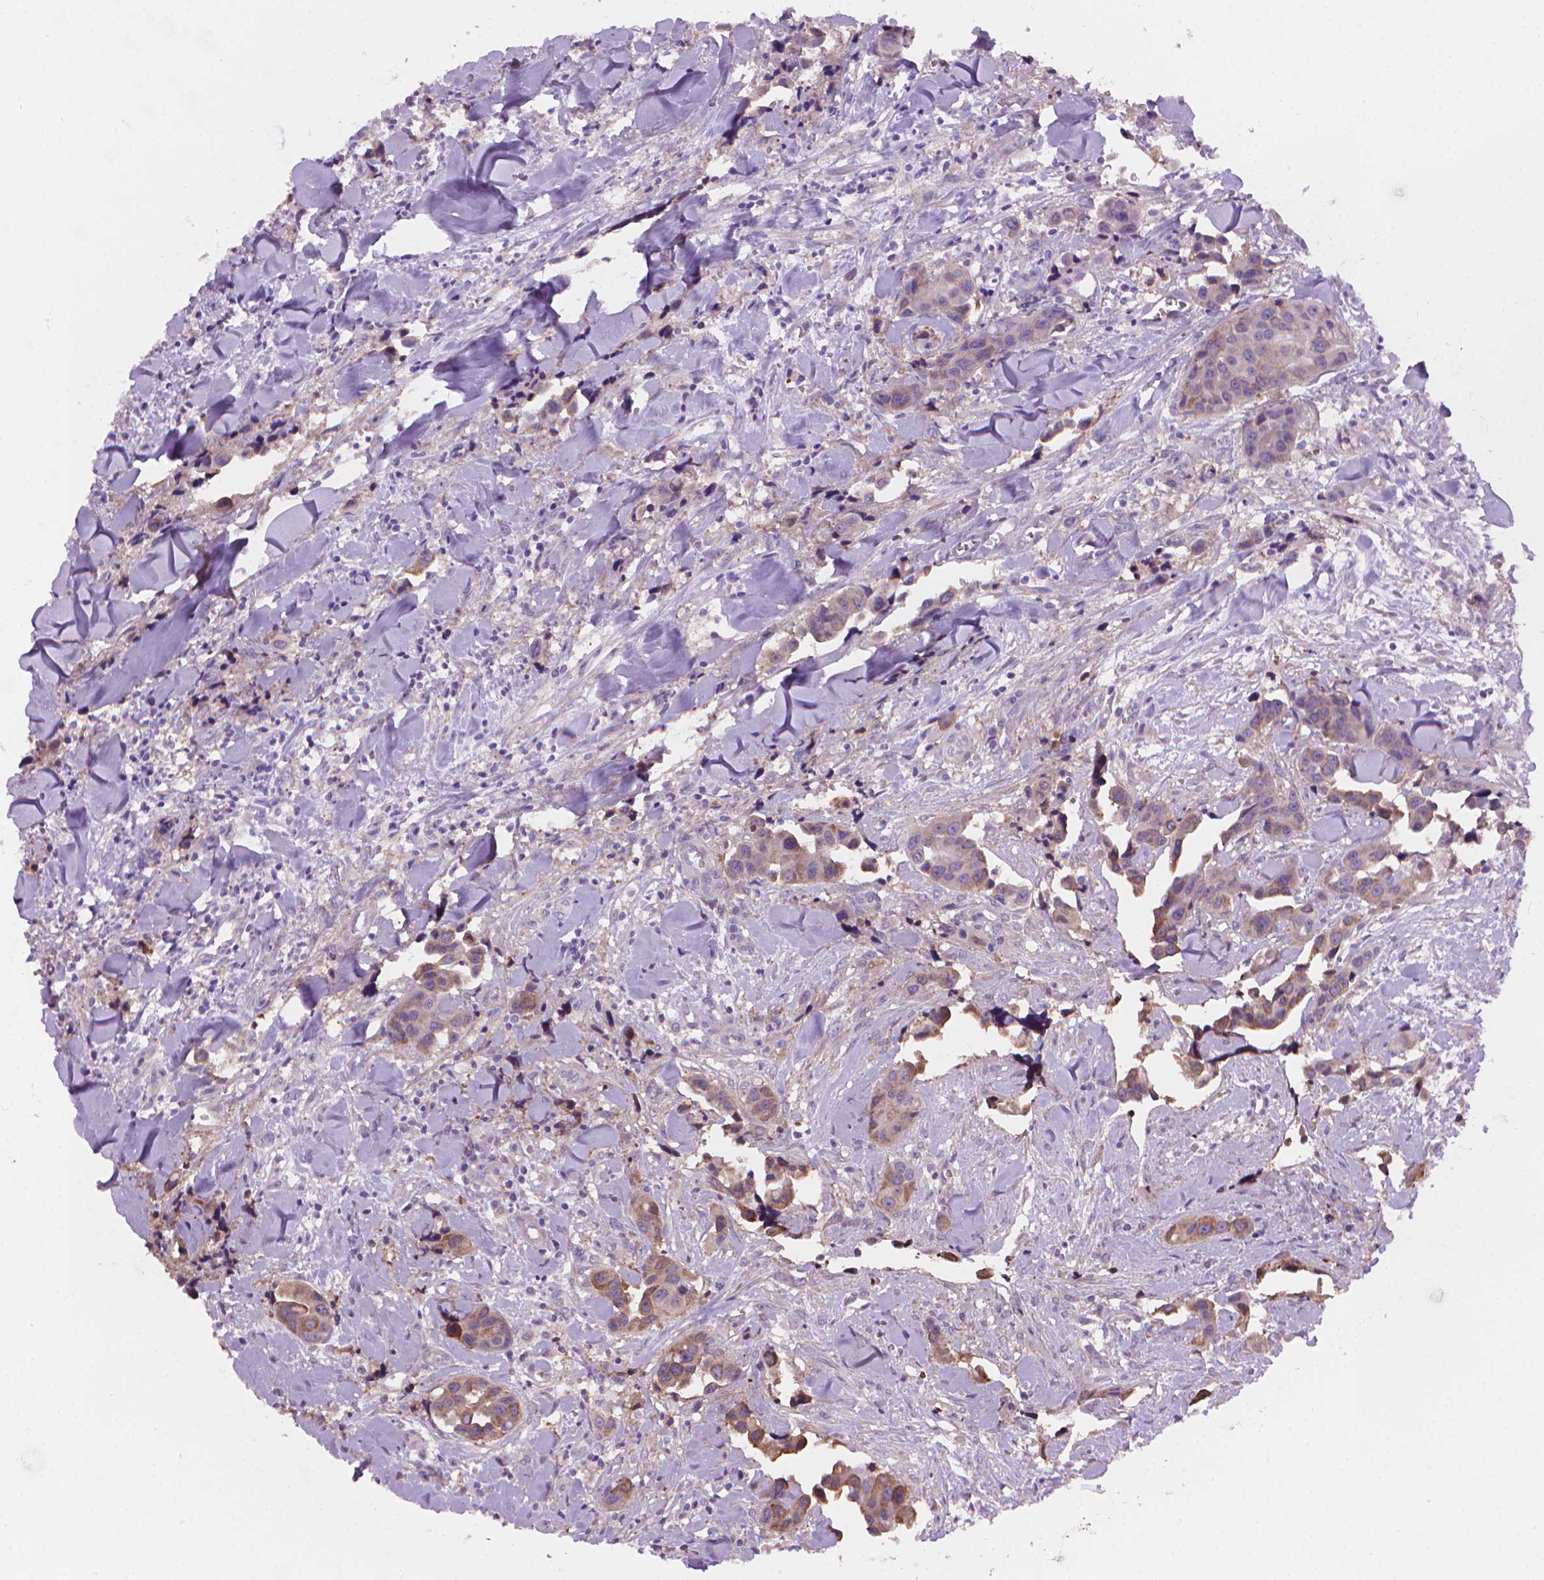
{"staining": {"intensity": "weak", "quantity": "25%-75%", "location": "cytoplasmic/membranous"}, "tissue": "head and neck cancer", "cell_type": "Tumor cells", "image_type": "cancer", "snomed": [{"axis": "morphology", "description": "Adenocarcinoma, NOS"}, {"axis": "topography", "description": "Head-Neck"}], "caption": "The image shows immunohistochemical staining of head and neck adenocarcinoma. There is weak cytoplasmic/membranous staining is present in approximately 25%-75% of tumor cells. (Stains: DAB in brown, nuclei in blue, Microscopy: brightfield microscopy at high magnification).", "gene": "AMMECR1", "patient": {"sex": "male", "age": 76}}